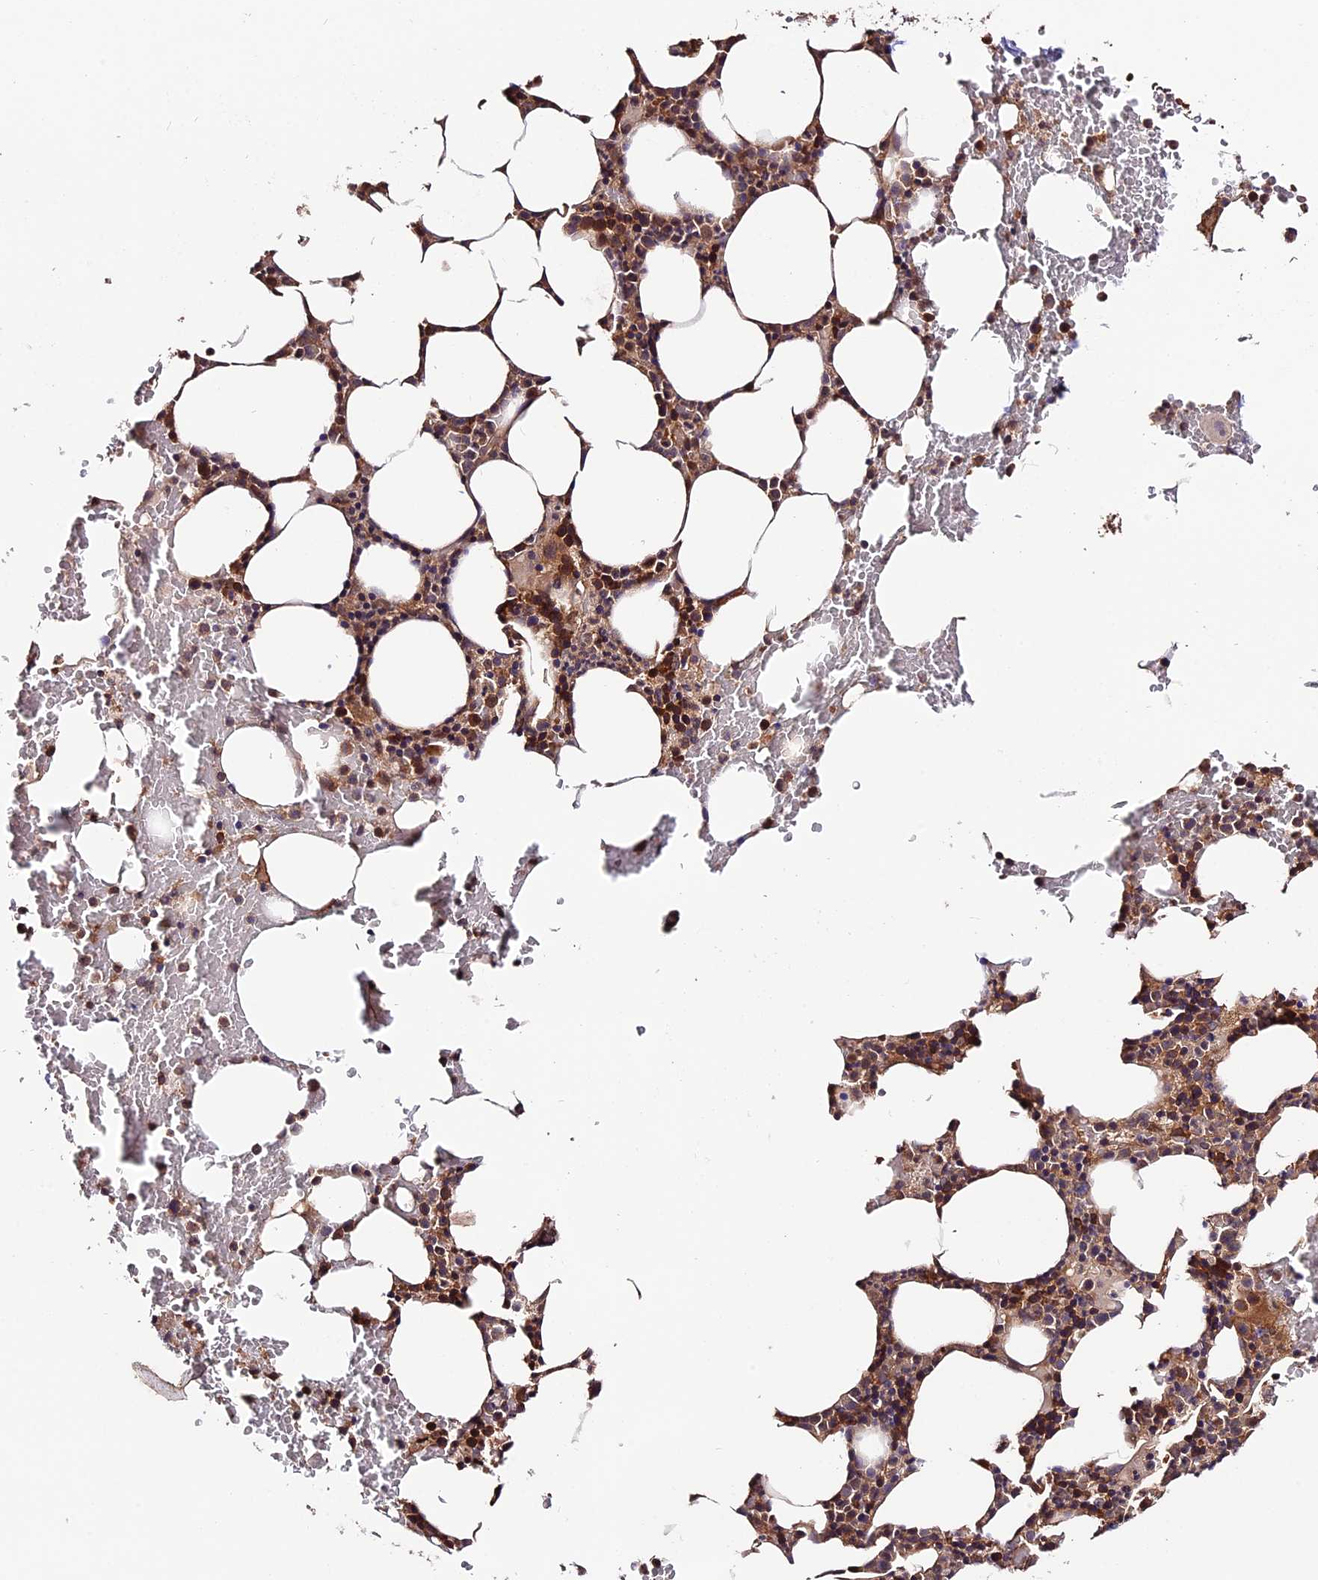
{"staining": {"intensity": "moderate", "quantity": "25%-75%", "location": "cytoplasmic/membranous"}, "tissue": "bone marrow", "cell_type": "Hematopoietic cells", "image_type": "normal", "snomed": [{"axis": "morphology", "description": "Normal tissue, NOS"}, {"axis": "morphology", "description": "Inflammation, NOS"}, {"axis": "topography", "description": "Bone marrow"}], "caption": "Brown immunohistochemical staining in benign human bone marrow exhibits moderate cytoplasmic/membranous positivity in approximately 25%-75% of hematopoietic cells.", "gene": "CES3", "patient": {"sex": "female", "age": 78}}